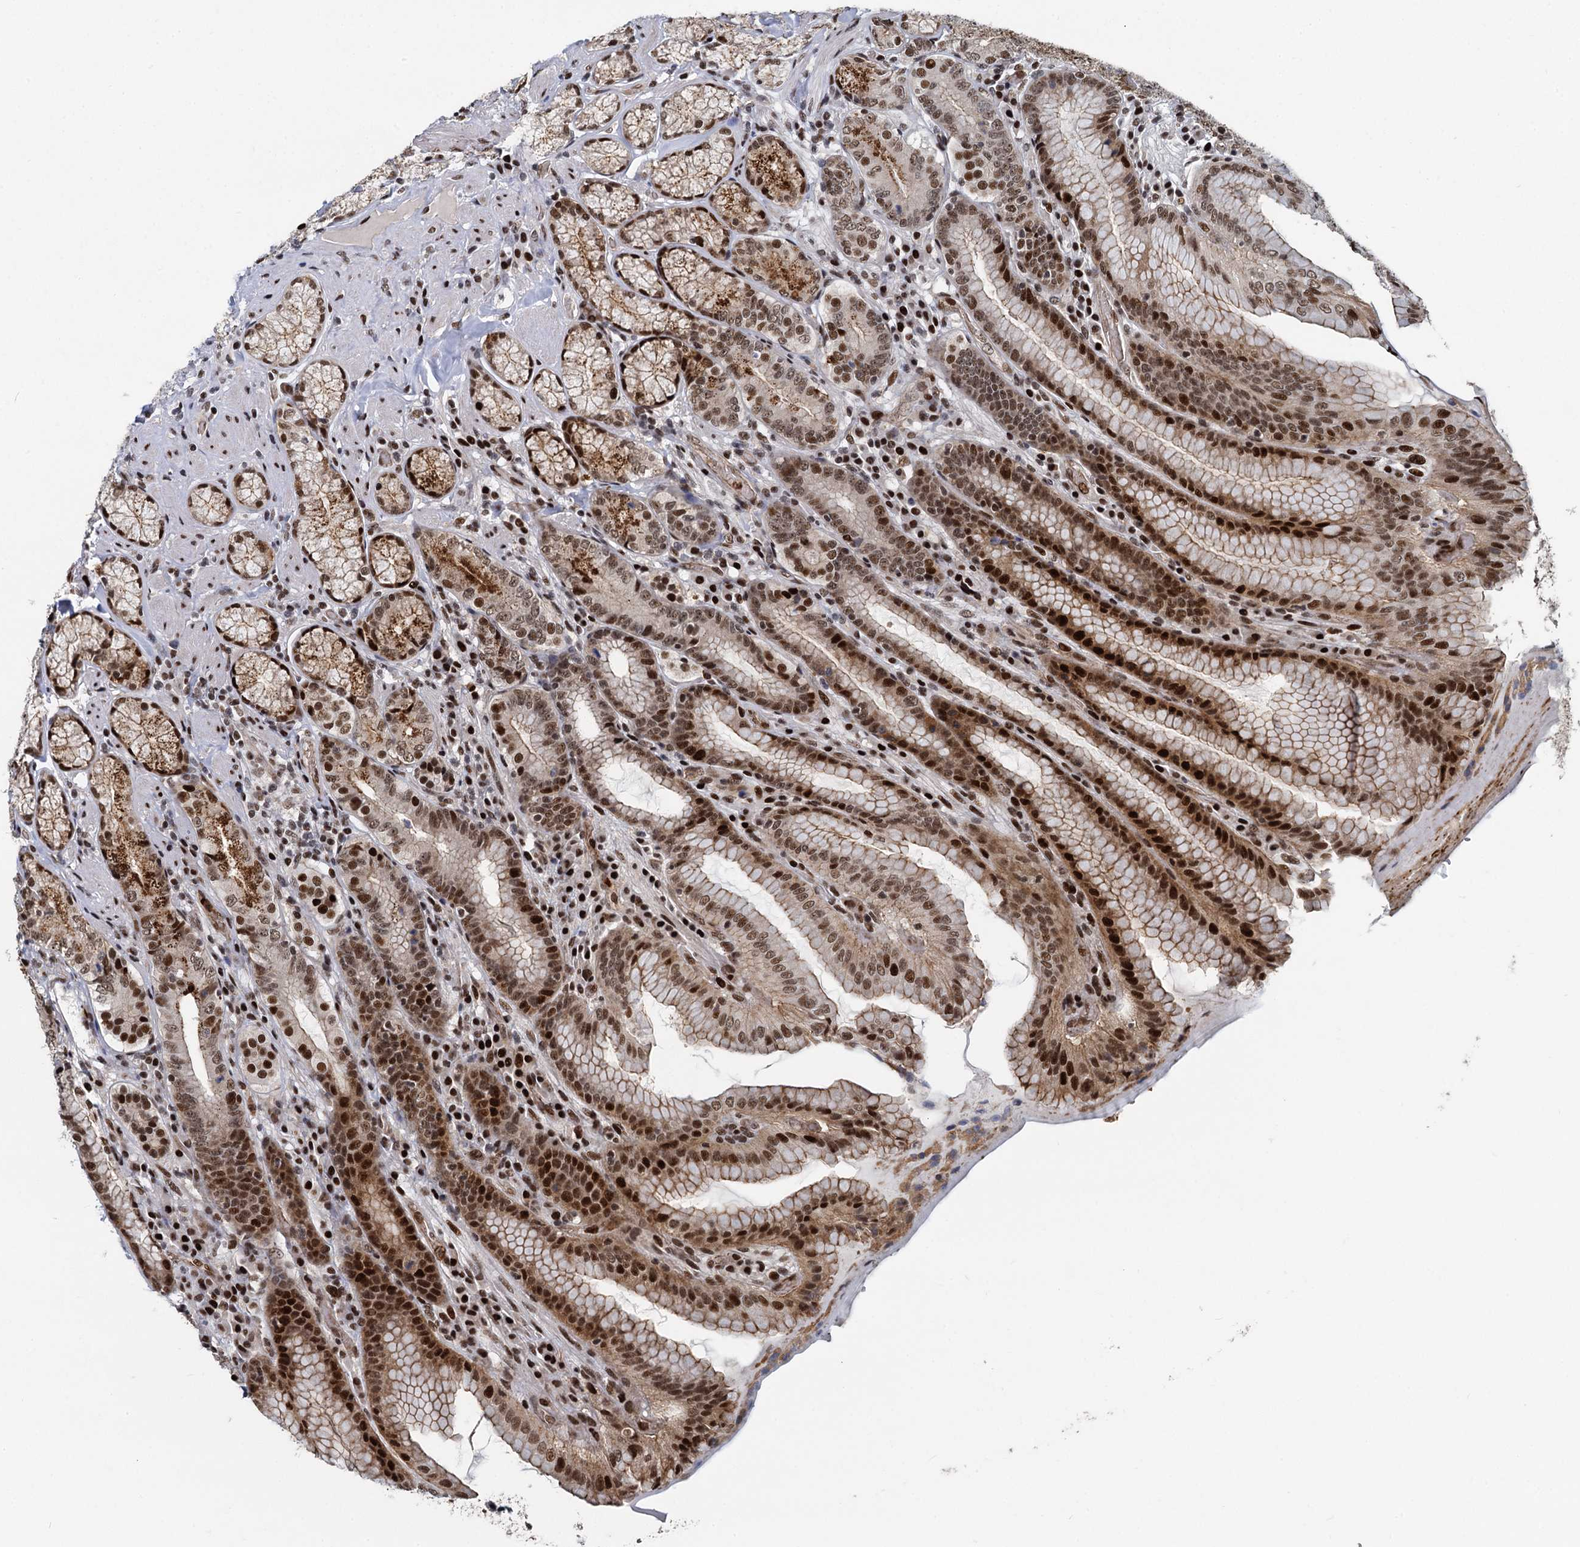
{"staining": {"intensity": "strong", "quantity": ">75%", "location": "nuclear"}, "tissue": "stomach", "cell_type": "Glandular cells", "image_type": "normal", "snomed": [{"axis": "morphology", "description": "Normal tissue, NOS"}, {"axis": "topography", "description": "Stomach, upper"}, {"axis": "topography", "description": "Stomach, lower"}], "caption": "Immunohistochemical staining of benign stomach demonstrates high levels of strong nuclear expression in about >75% of glandular cells.", "gene": "ANKRD49", "patient": {"sex": "female", "age": 76}}